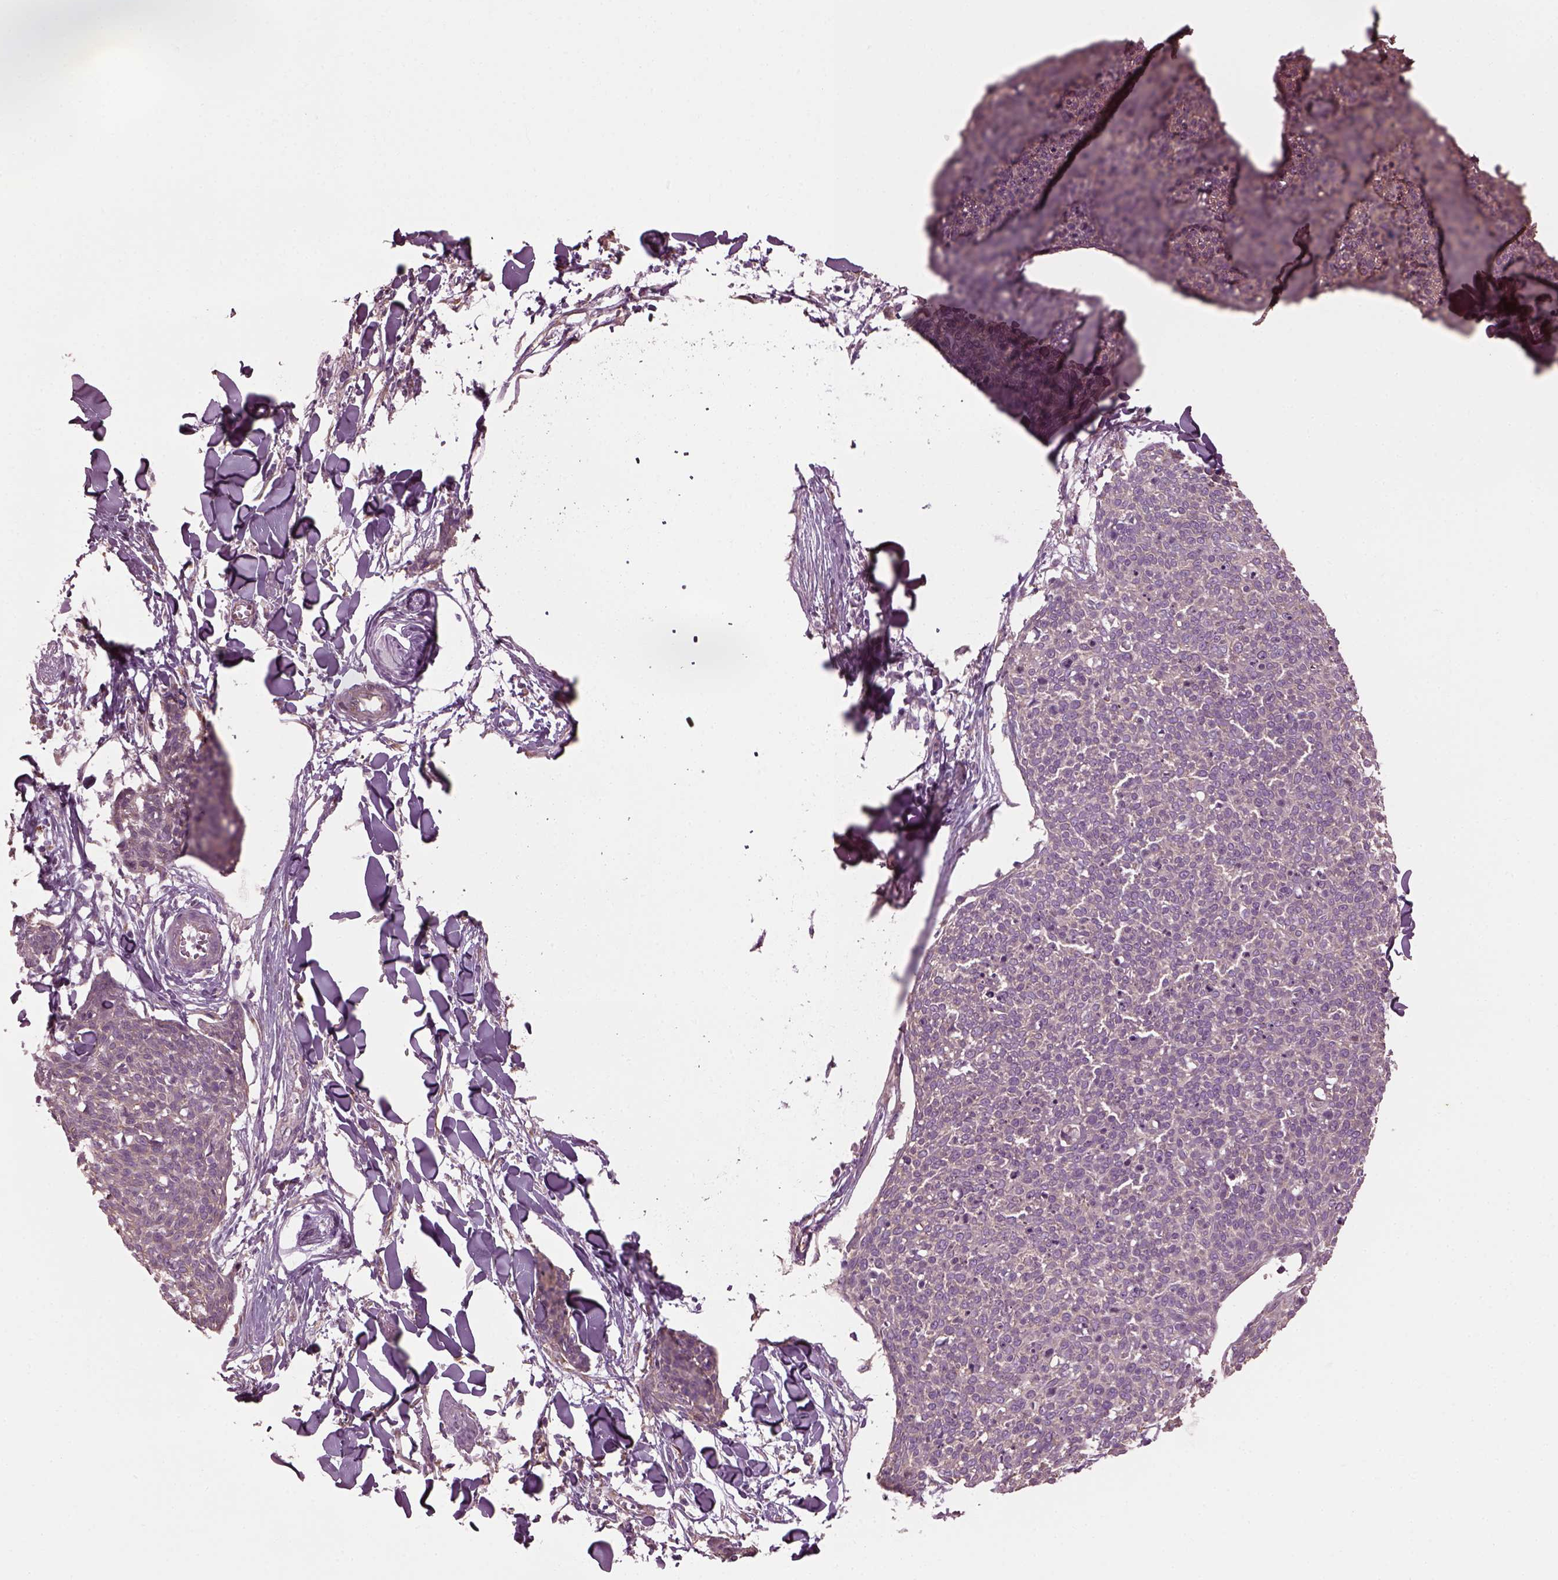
{"staining": {"intensity": "weak", "quantity": ">75%", "location": "cytoplasmic/membranous"}, "tissue": "skin cancer", "cell_type": "Tumor cells", "image_type": "cancer", "snomed": [{"axis": "morphology", "description": "Squamous cell carcinoma, NOS"}, {"axis": "topography", "description": "Skin"}, {"axis": "topography", "description": "Vulva"}], "caption": "Immunohistochemical staining of skin cancer (squamous cell carcinoma) exhibits low levels of weak cytoplasmic/membranous positivity in about >75% of tumor cells.", "gene": "CABP5", "patient": {"sex": "female", "age": 75}}